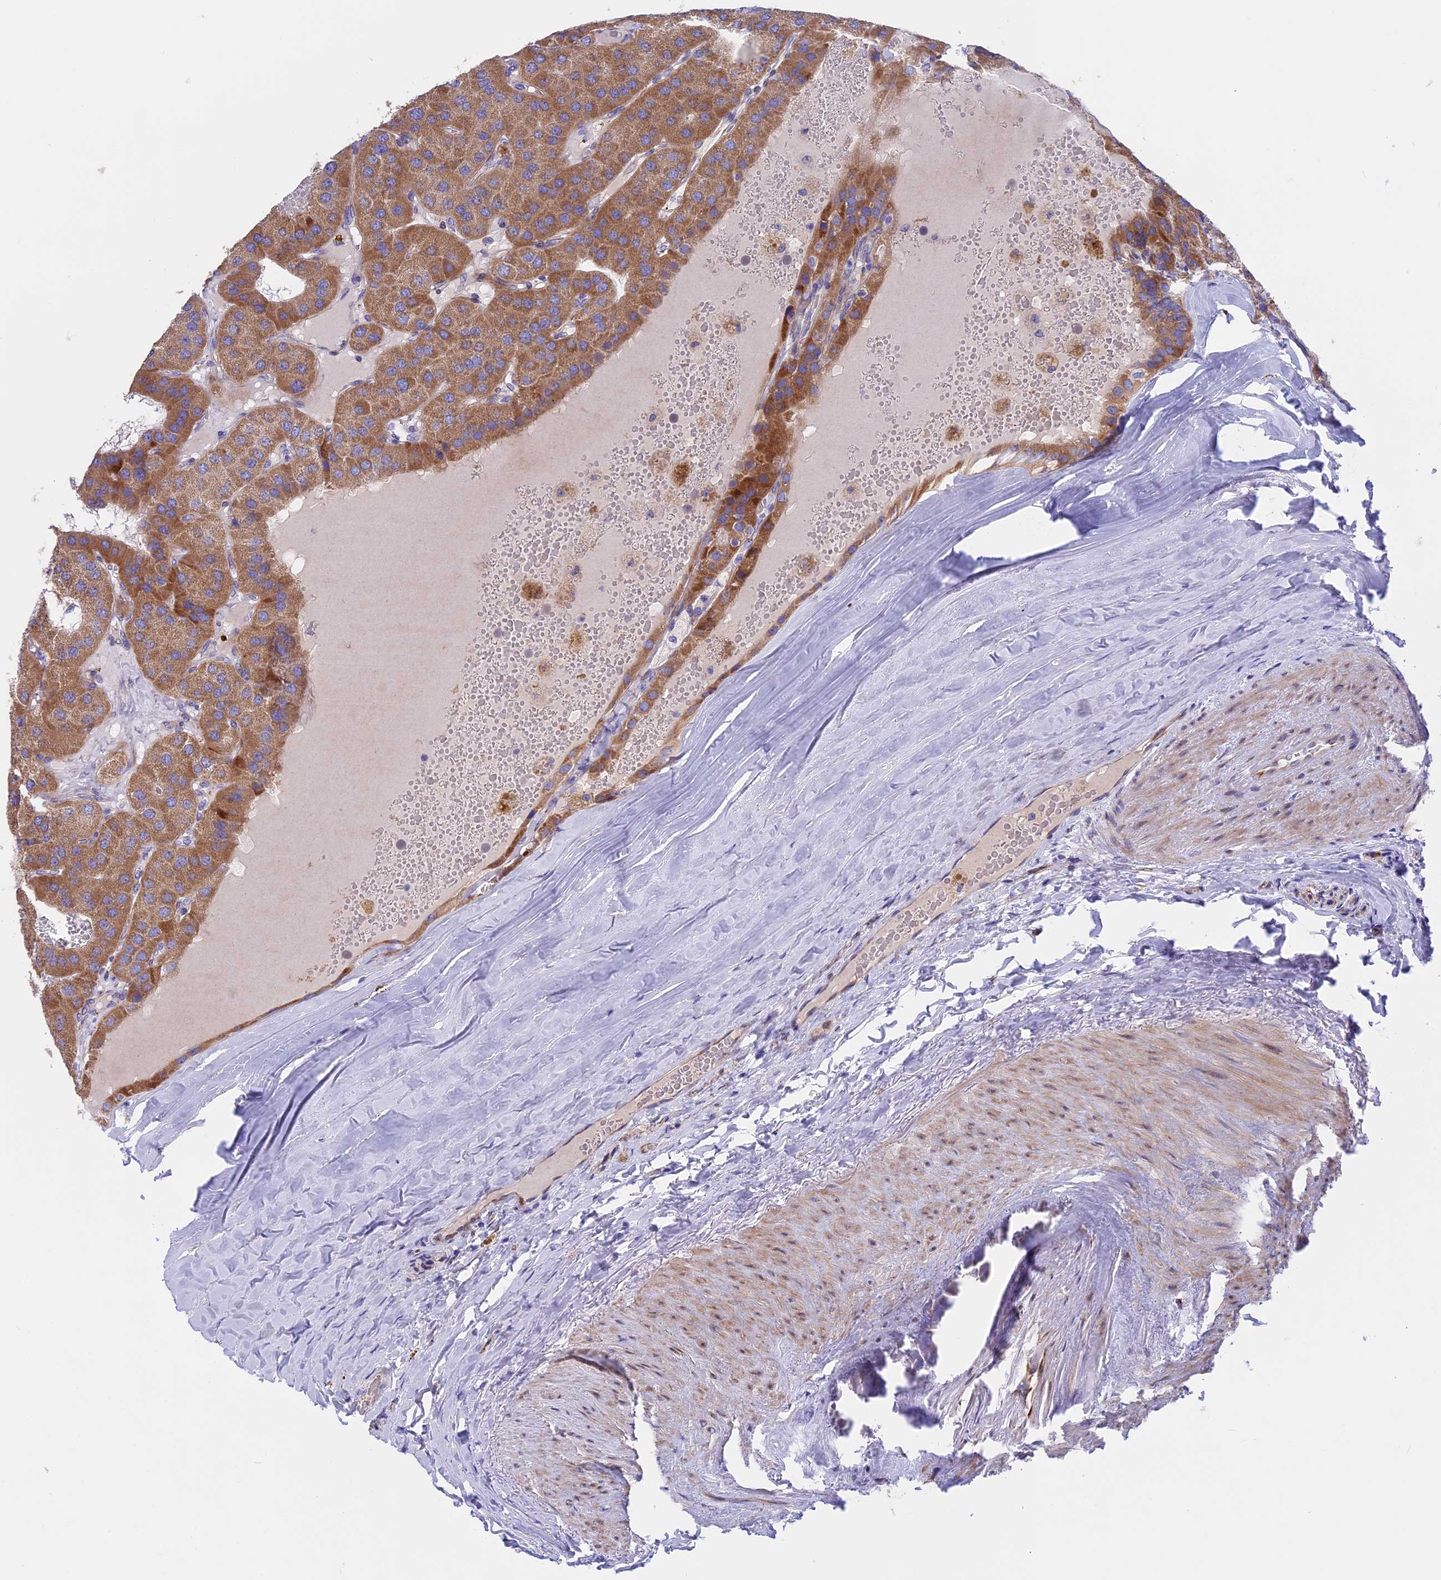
{"staining": {"intensity": "moderate", "quantity": ">75%", "location": "cytoplasmic/membranous"}, "tissue": "parathyroid gland", "cell_type": "Glandular cells", "image_type": "normal", "snomed": [{"axis": "morphology", "description": "Normal tissue, NOS"}, {"axis": "morphology", "description": "Adenoma, NOS"}, {"axis": "topography", "description": "Parathyroid gland"}], "caption": "Protein staining exhibits moderate cytoplasmic/membranous positivity in about >75% of glandular cells in benign parathyroid gland.", "gene": "TMEM138", "patient": {"sex": "female", "age": 86}}